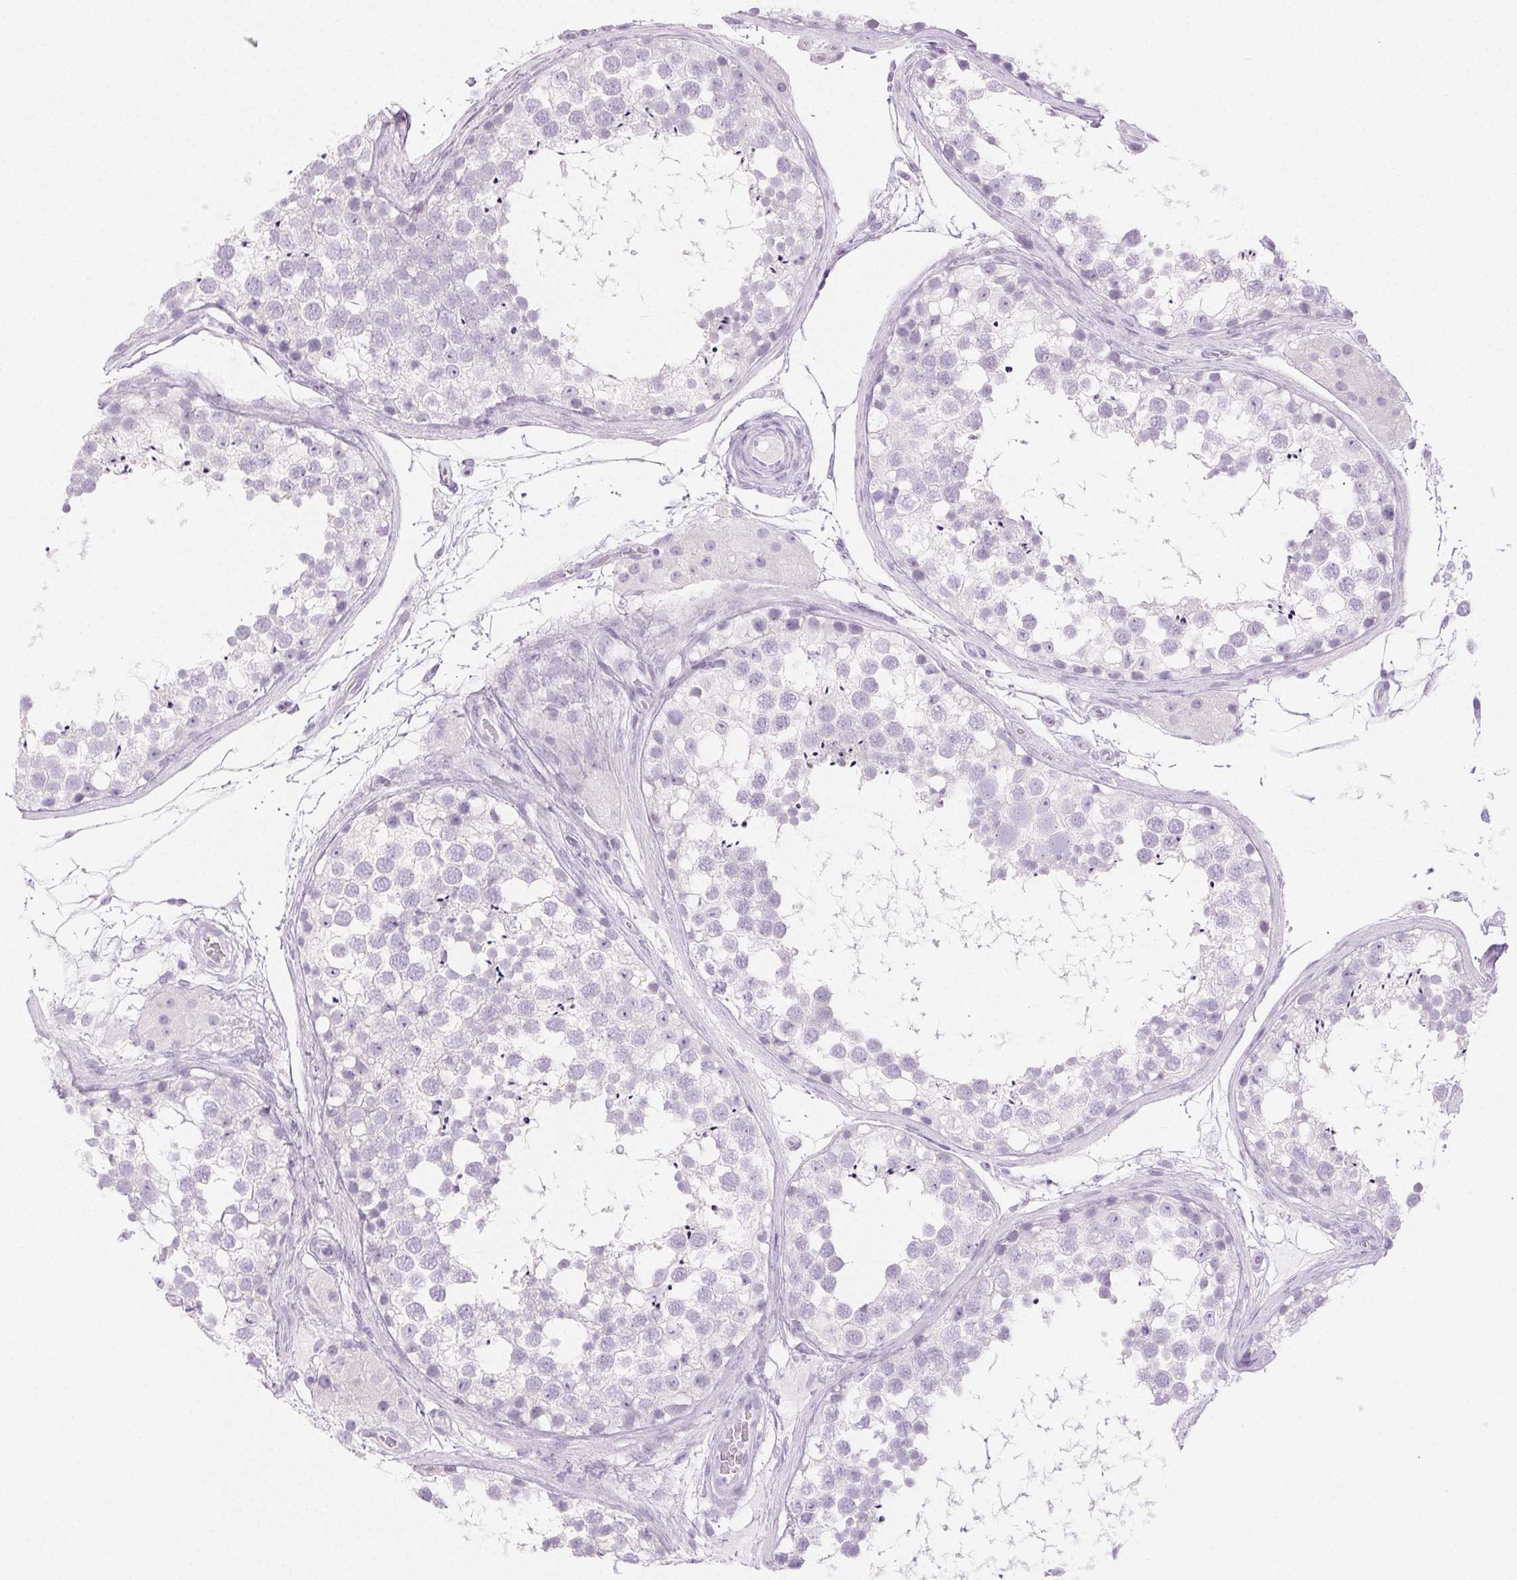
{"staining": {"intensity": "negative", "quantity": "none", "location": "none"}, "tissue": "testis", "cell_type": "Cells in seminiferous ducts", "image_type": "normal", "snomed": [{"axis": "morphology", "description": "Normal tissue, NOS"}, {"axis": "morphology", "description": "Seminoma, NOS"}, {"axis": "topography", "description": "Testis"}], "caption": "Immunohistochemistry (IHC) micrograph of unremarkable testis: human testis stained with DAB shows no significant protein positivity in cells in seminiferous ducts. The staining was performed using DAB to visualize the protein expression in brown, while the nuclei were stained in blue with hematoxylin (Magnification: 20x).", "gene": "SPRR3", "patient": {"sex": "male", "age": 65}}